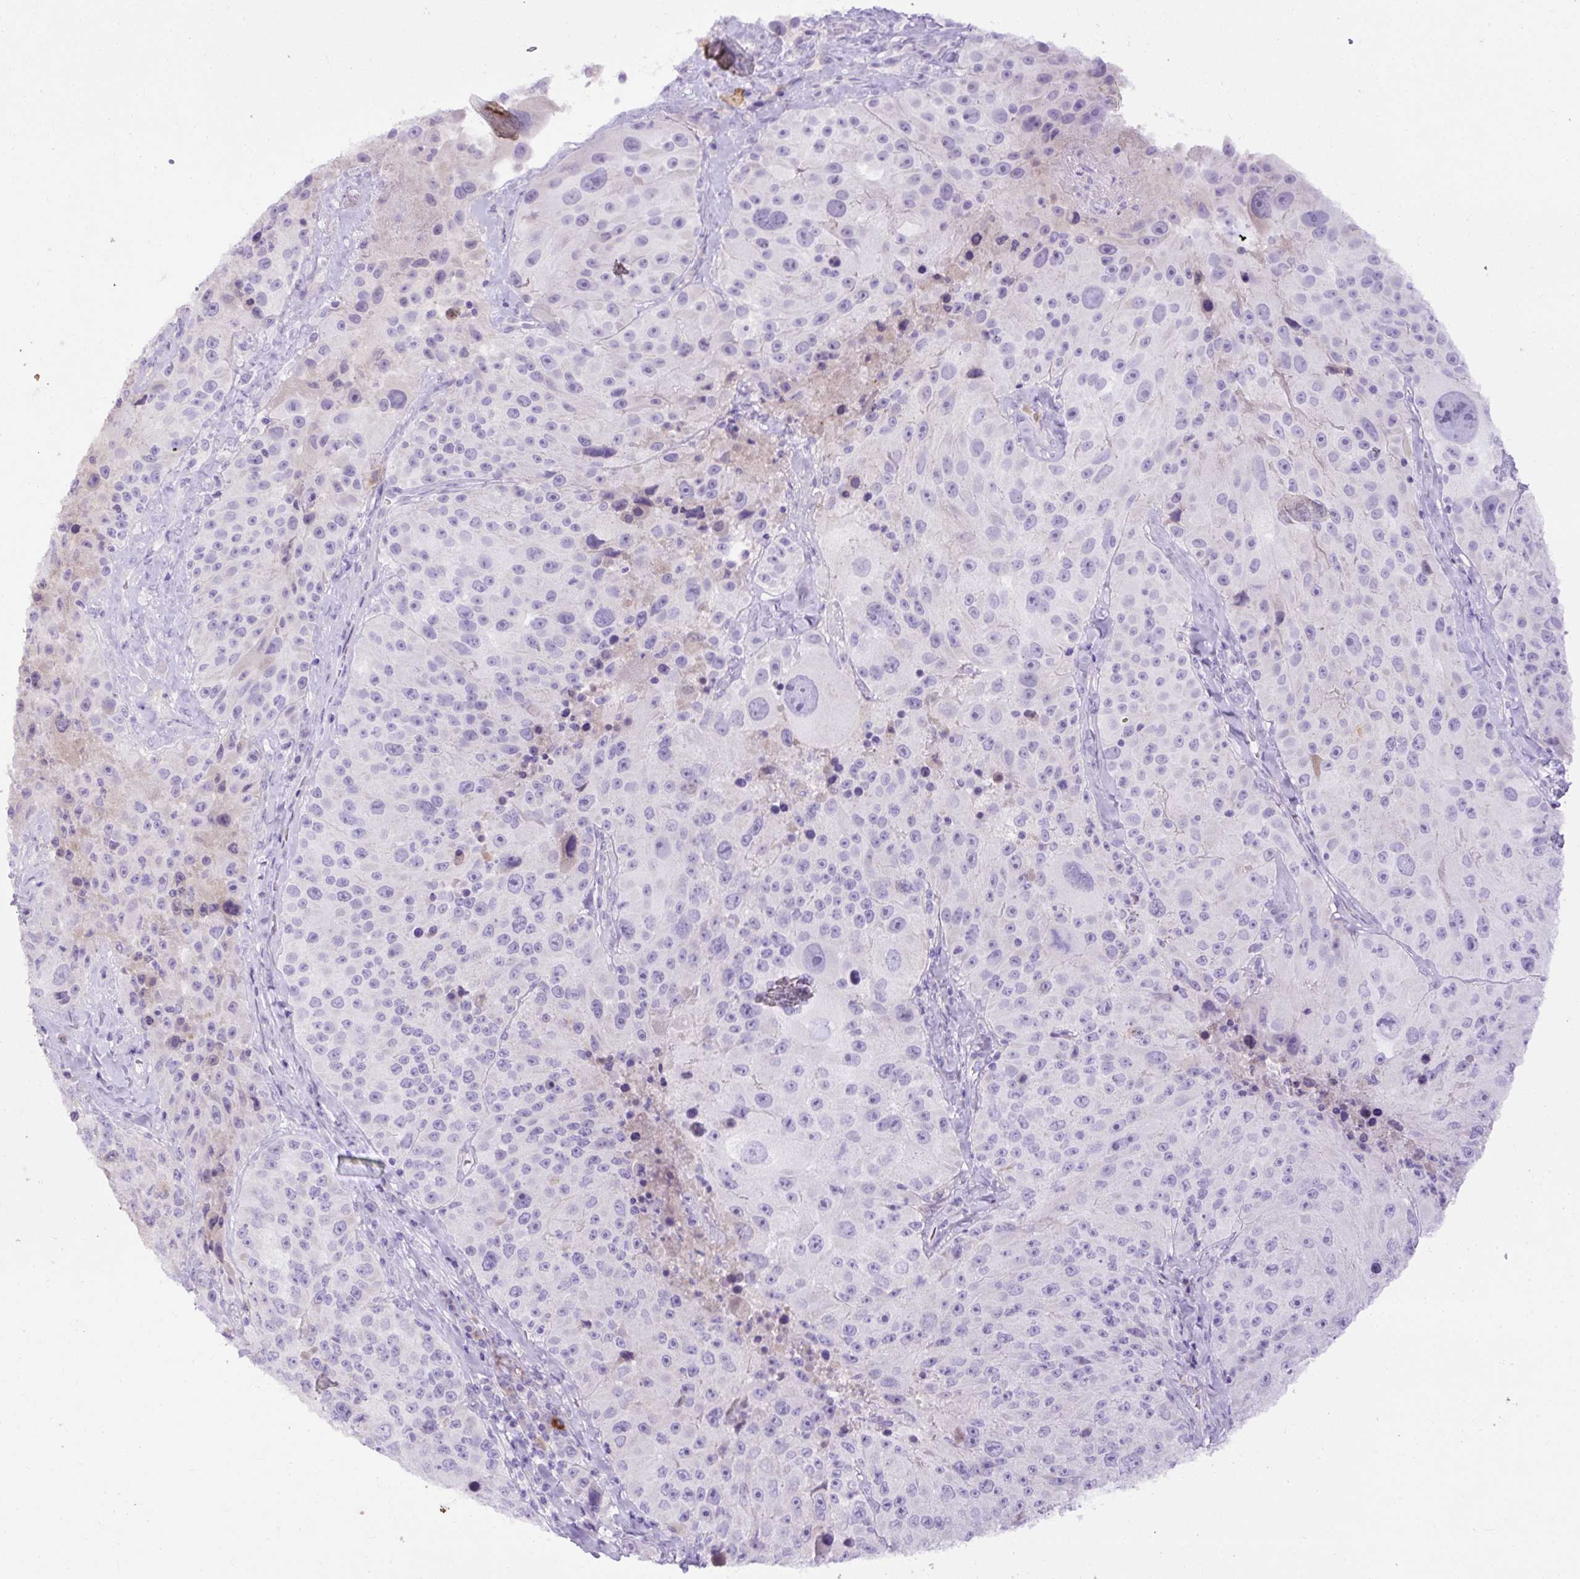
{"staining": {"intensity": "negative", "quantity": "none", "location": "none"}, "tissue": "melanoma", "cell_type": "Tumor cells", "image_type": "cancer", "snomed": [{"axis": "morphology", "description": "Malignant melanoma, Metastatic site"}, {"axis": "topography", "description": "Lymph node"}], "caption": "Tumor cells are negative for brown protein staining in malignant melanoma (metastatic site). (Brightfield microscopy of DAB (3,3'-diaminobenzidine) immunohistochemistry at high magnification).", "gene": "SPTBN5", "patient": {"sex": "male", "age": 62}}